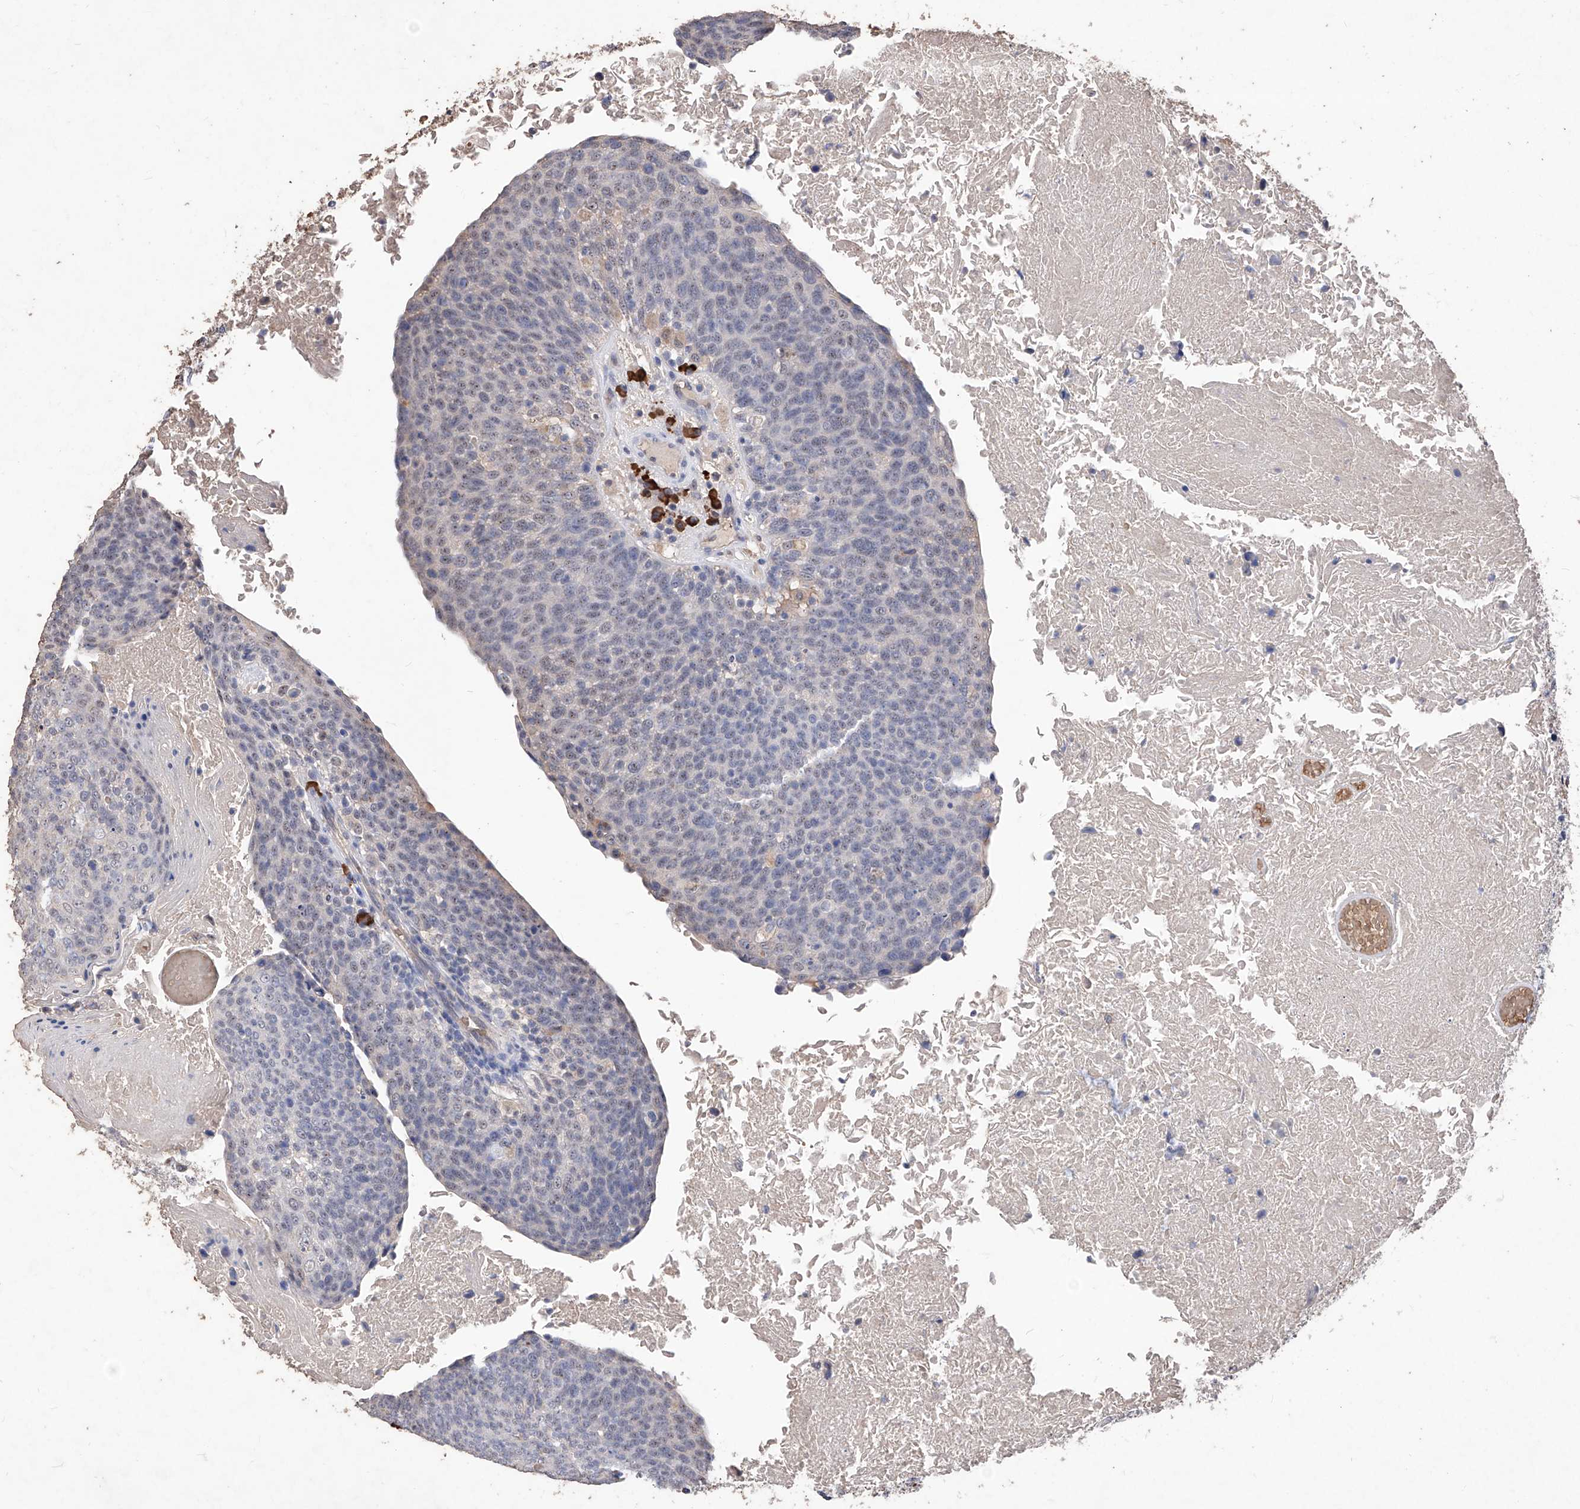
{"staining": {"intensity": "negative", "quantity": "none", "location": "none"}, "tissue": "head and neck cancer", "cell_type": "Tumor cells", "image_type": "cancer", "snomed": [{"axis": "morphology", "description": "Squamous cell carcinoma, NOS"}, {"axis": "morphology", "description": "Squamous cell carcinoma, metastatic, NOS"}, {"axis": "topography", "description": "Lymph node"}, {"axis": "topography", "description": "Head-Neck"}], "caption": "This is an immunohistochemistry image of head and neck cancer. There is no staining in tumor cells.", "gene": "EML1", "patient": {"sex": "male", "age": 62}}